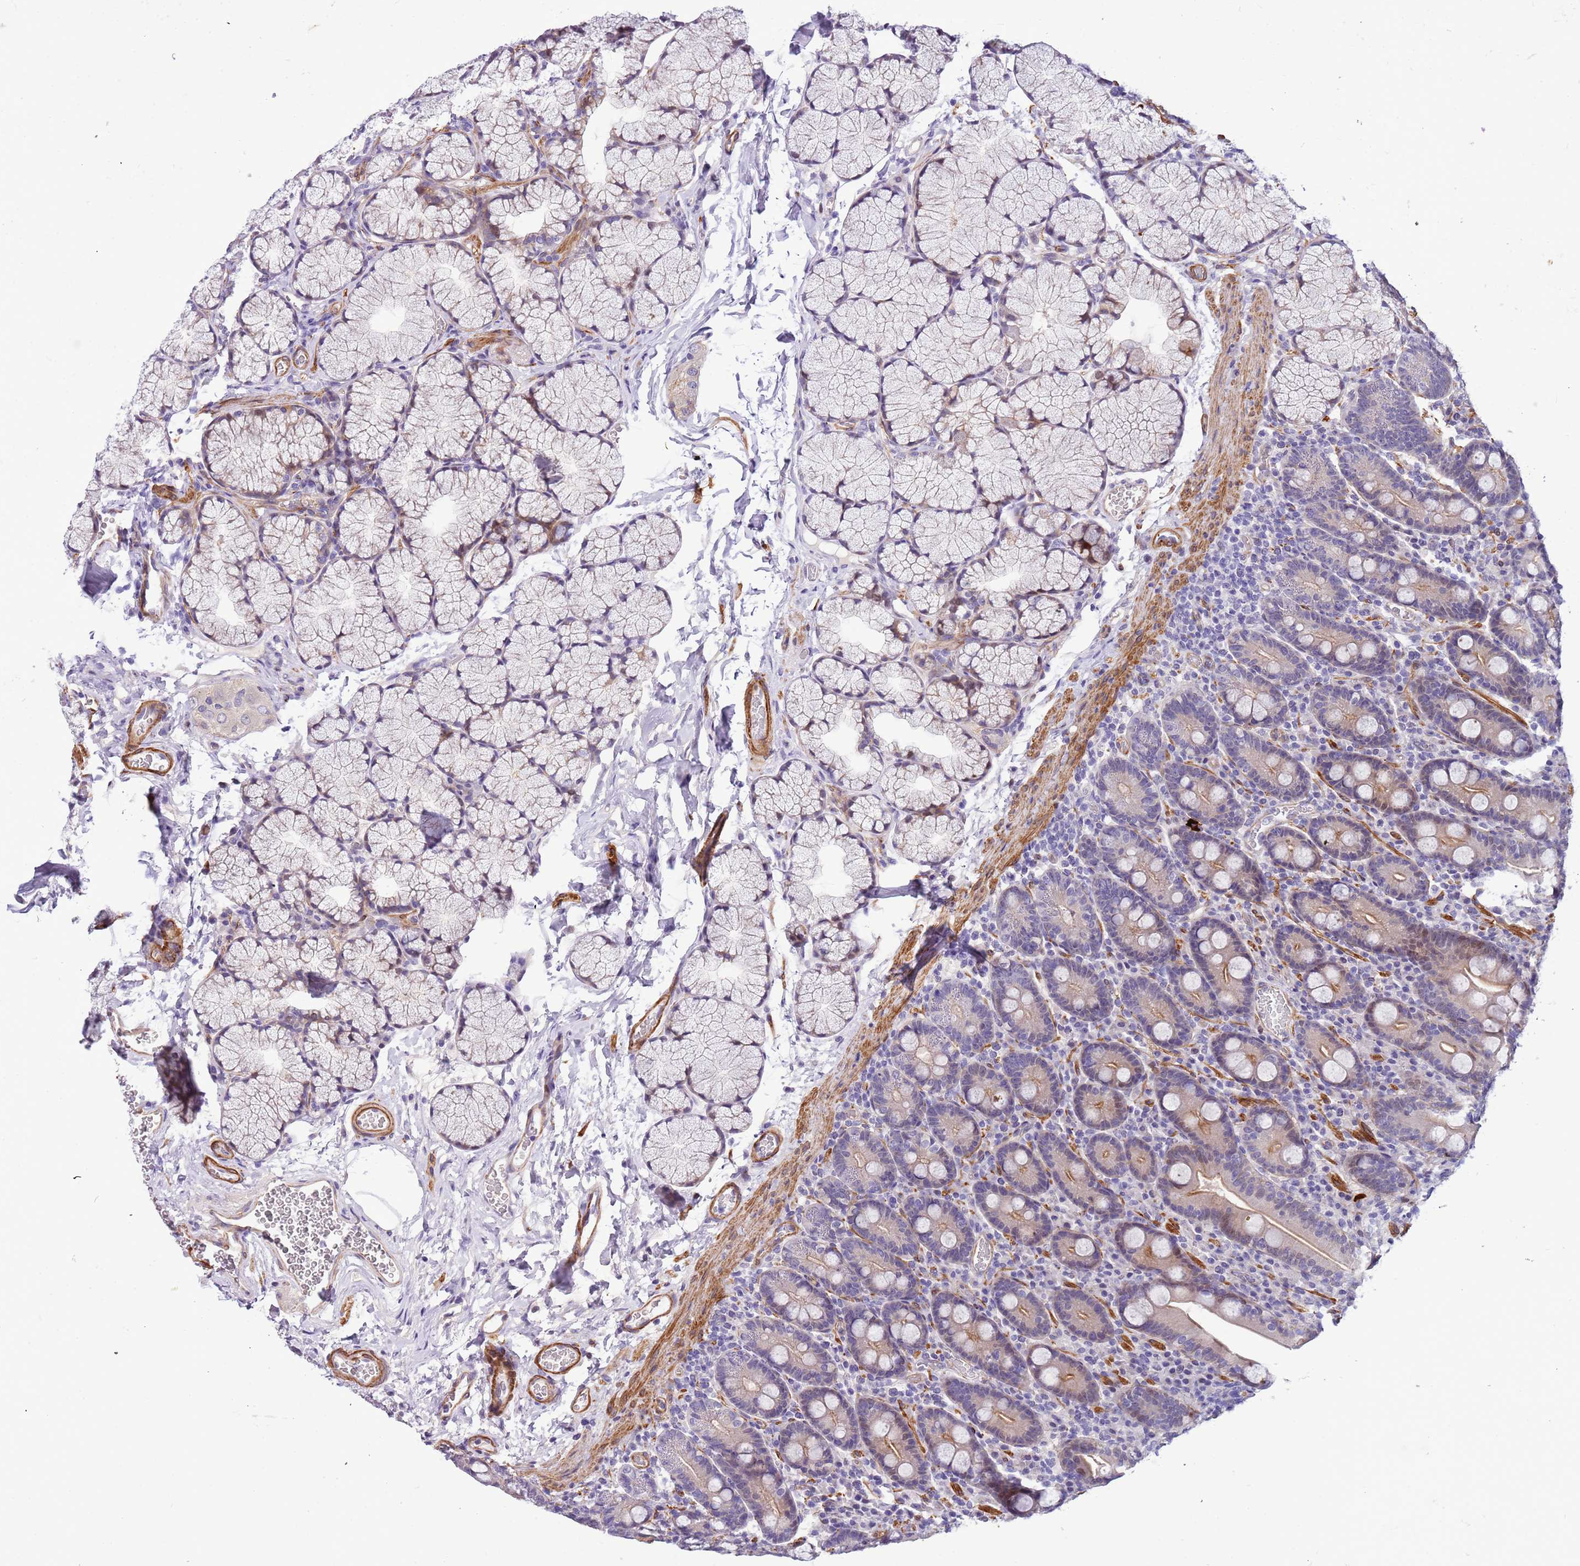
{"staining": {"intensity": "moderate", "quantity": "25%-75%", "location": "cytoplasmic/membranous"}, "tissue": "duodenum", "cell_type": "Glandular cells", "image_type": "normal", "snomed": [{"axis": "morphology", "description": "Normal tissue, NOS"}, {"axis": "topography", "description": "Duodenum"}], "caption": "Immunohistochemistry (IHC) of benign duodenum demonstrates medium levels of moderate cytoplasmic/membranous staining in approximately 25%-75% of glandular cells.", "gene": "PLEKHH1", "patient": {"sex": "male", "age": 35}}